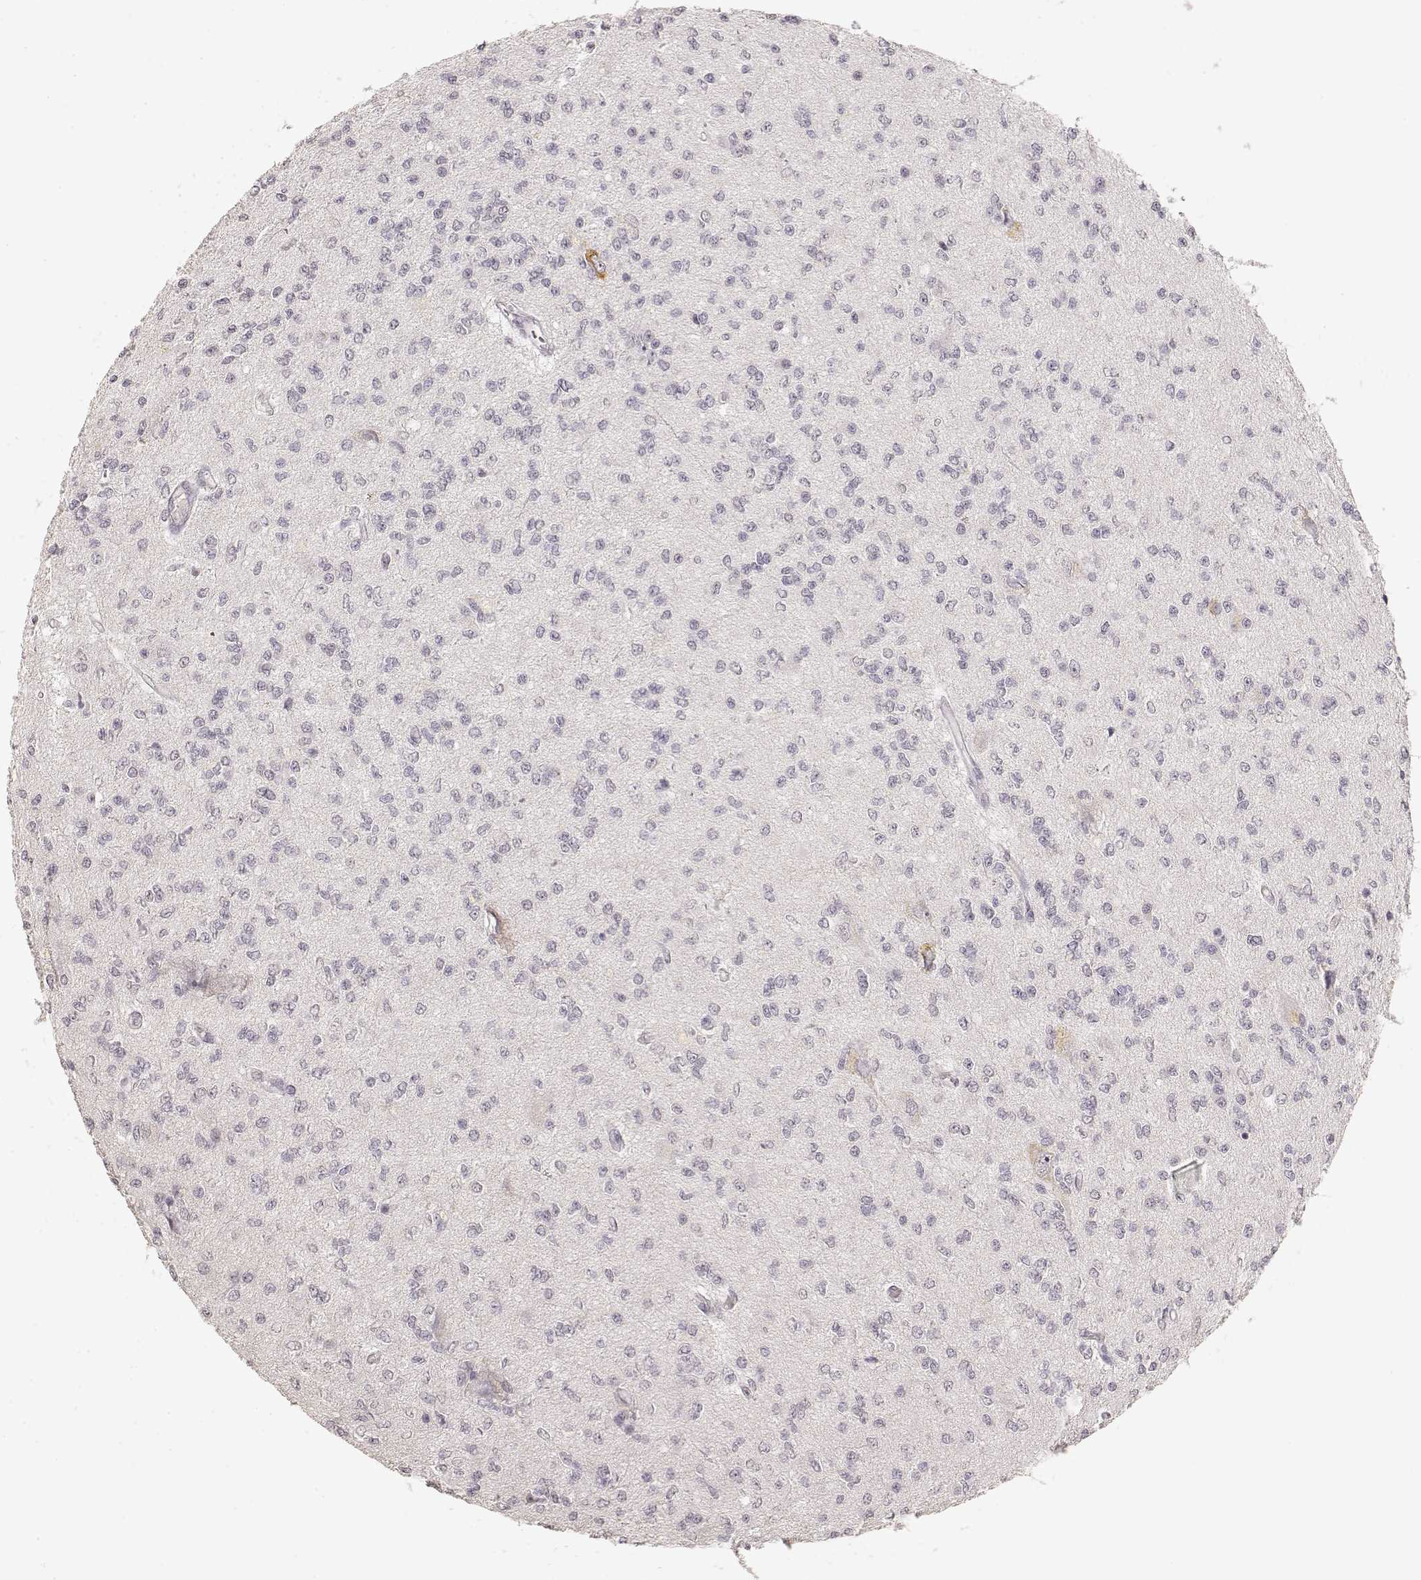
{"staining": {"intensity": "negative", "quantity": "none", "location": "none"}, "tissue": "glioma", "cell_type": "Tumor cells", "image_type": "cancer", "snomed": [{"axis": "morphology", "description": "Glioma, malignant, Low grade"}, {"axis": "topography", "description": "Brain"}], "caption": "Malignant glioma (low-grade) was stained to show a protein in brown. There is no significant positivity in tumor cells. (Brightfield microscopy of DAB IHC at high magnification).", "gene": "LAMC2", "patient": {"sex": "male", "age": 67}}